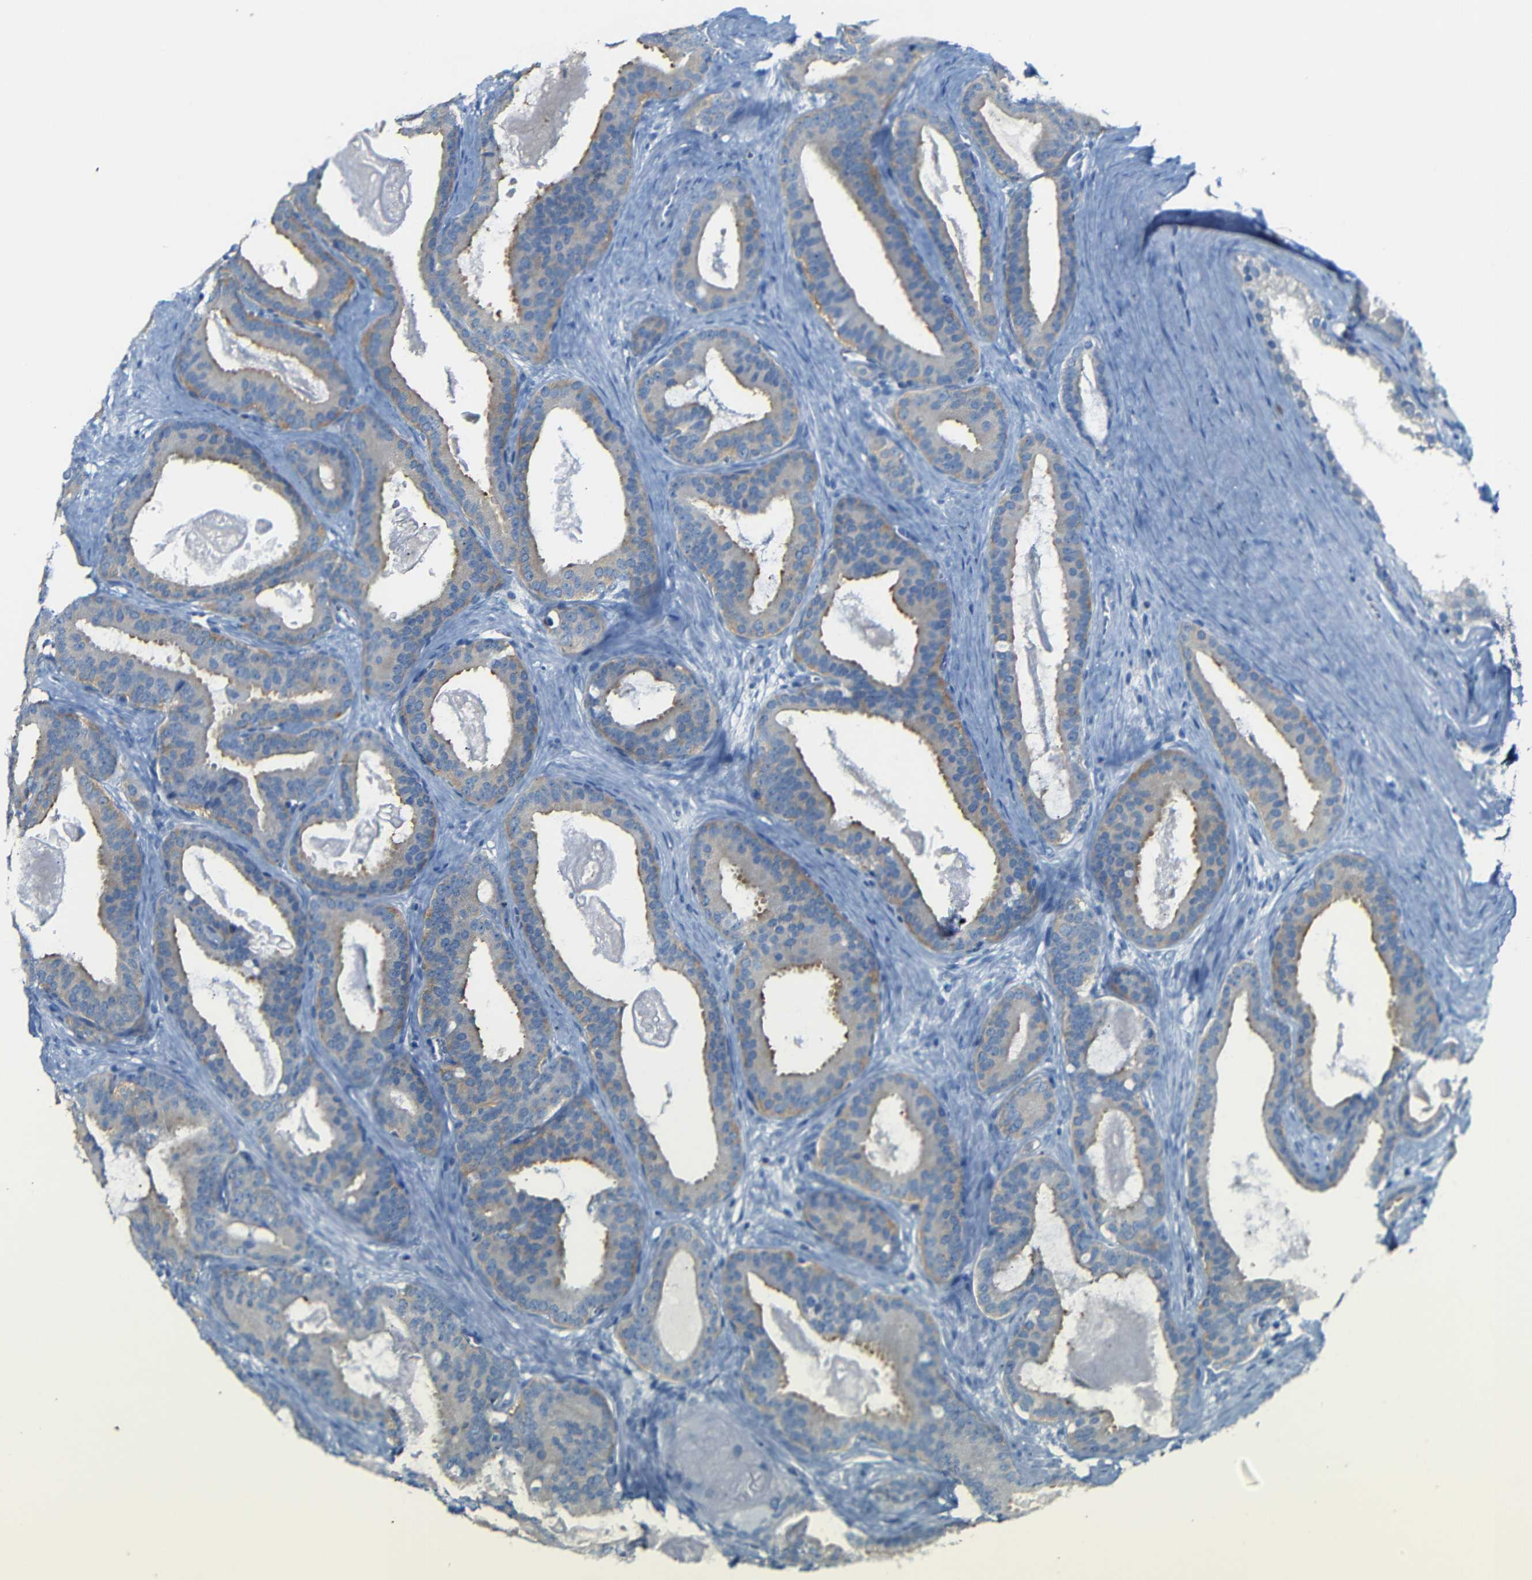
{"staining": {"intensity": "weak", "quantity": ">75%", "location": "cytoplasmic/membranous"}, "tissue": "prostate cancer", "cell_type": "Tumor cells", "image_type": "cancer", "snomed": [{"axis": "morphology", "description": "Adenocarcinoma, High grade"}, {"axis": "topography", "description": "Prostate"}], "caption": "A high-resolution photomicrograph shows immunohistochemistry (IHC) staining of prostate cancer, which shows weak cytoplasmic/membranous expression in approximately >75% of tumor cells.", "gene": "FCRL1", "patient": {"sex": "male", "age": 60}}